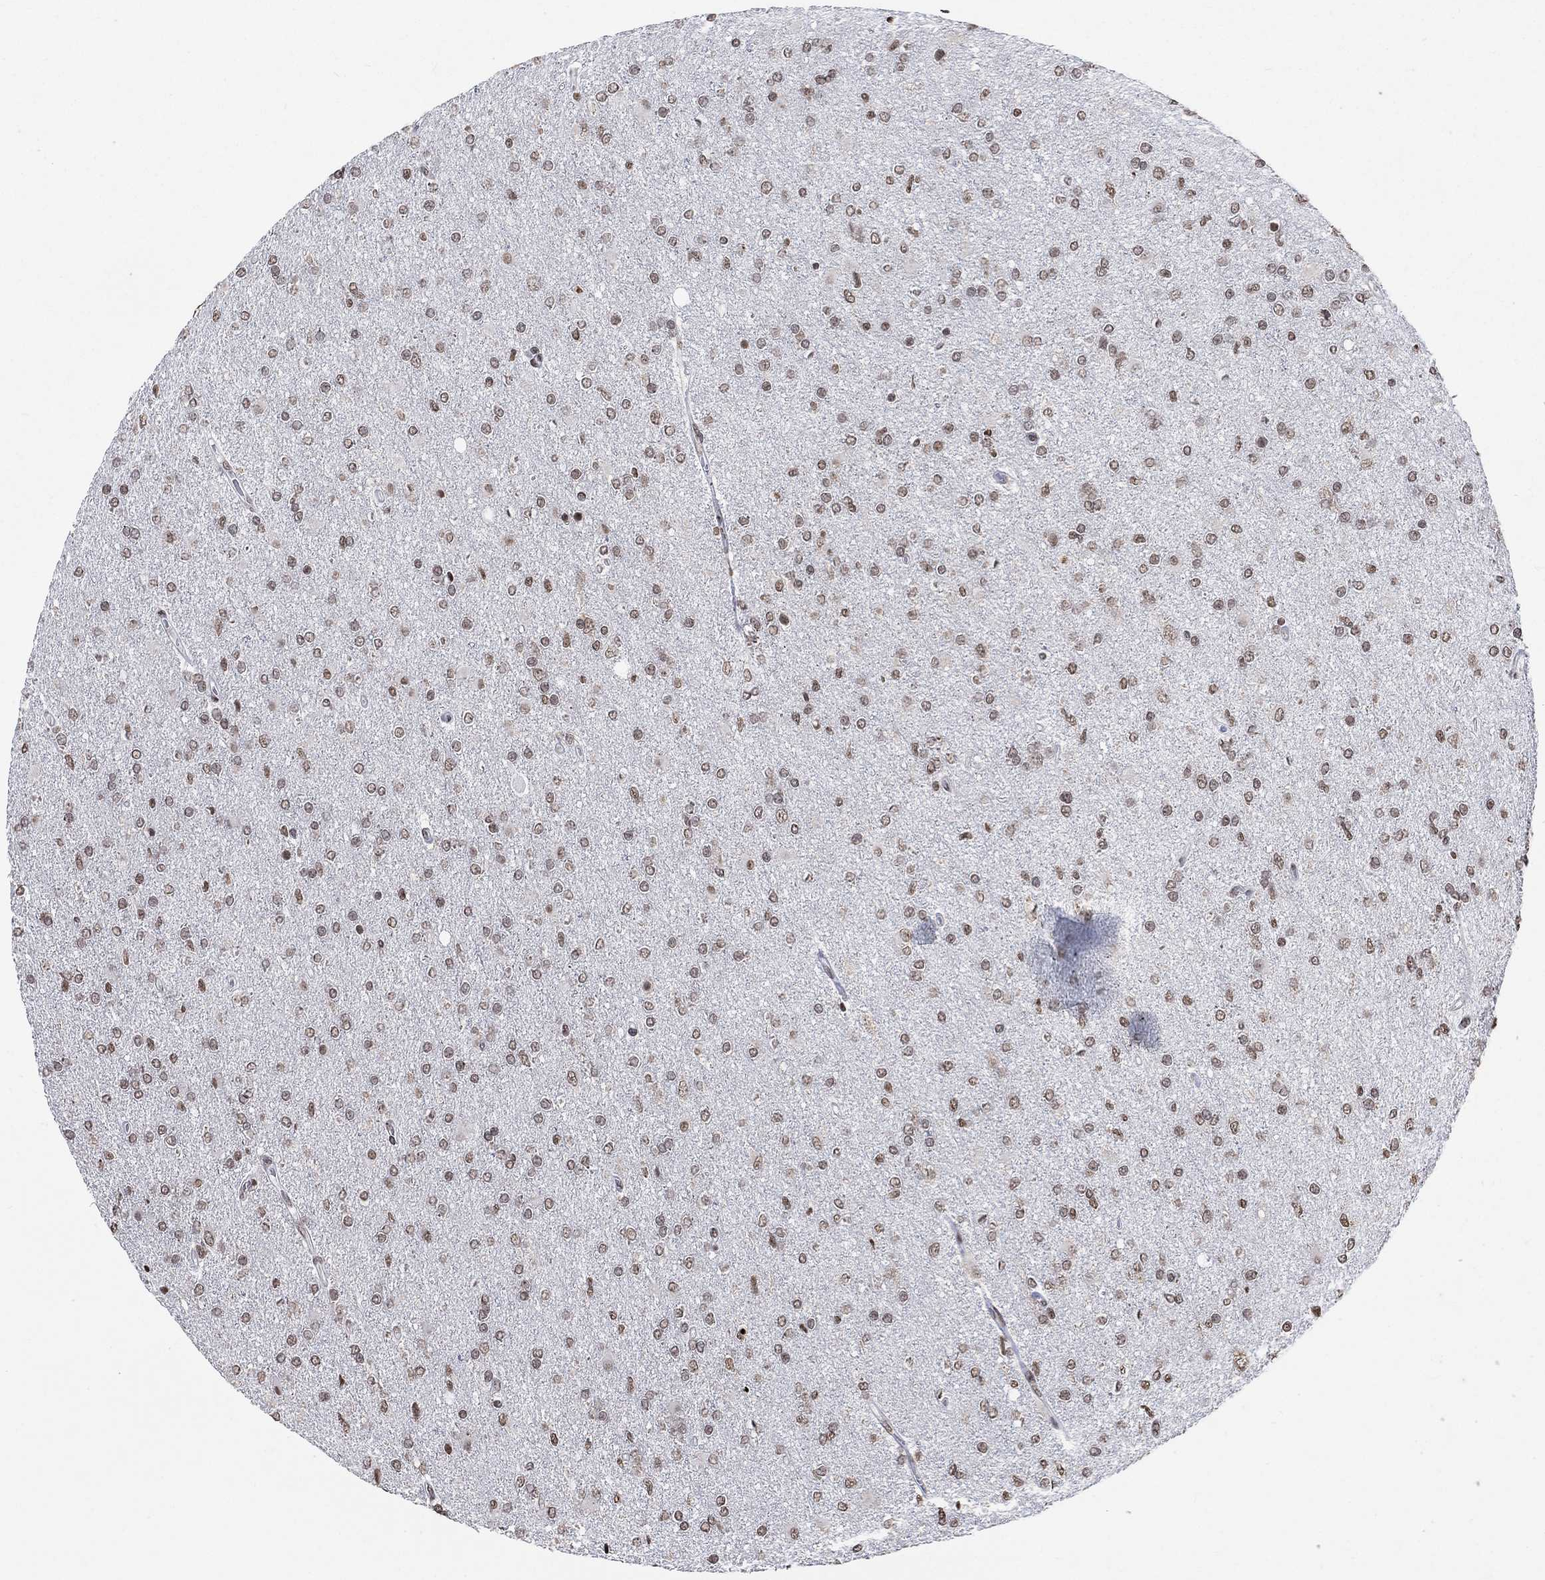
{"staining": {"intensity": "weak", "quantity": ">75%", "location": "nuclear"}, "tissue": "glioma", "cell_type": "Tumor cells", "image_type": "cancer", "snomed": [{"axis": "morphology", "description": "Glioma, malignant, High grade"}, {"axis": "topography", "description": "Cerebral cortex"}], "caption": "Immunohistochemistry (IHC) micrograph of high-grade glioma (malignant) stained for a protein (brown), which displays low levels of weak nuclear expression in approximately >75% of tumor cells.", "gene": "SRSF3", "patient": {"sex": "male", "age": 70}}